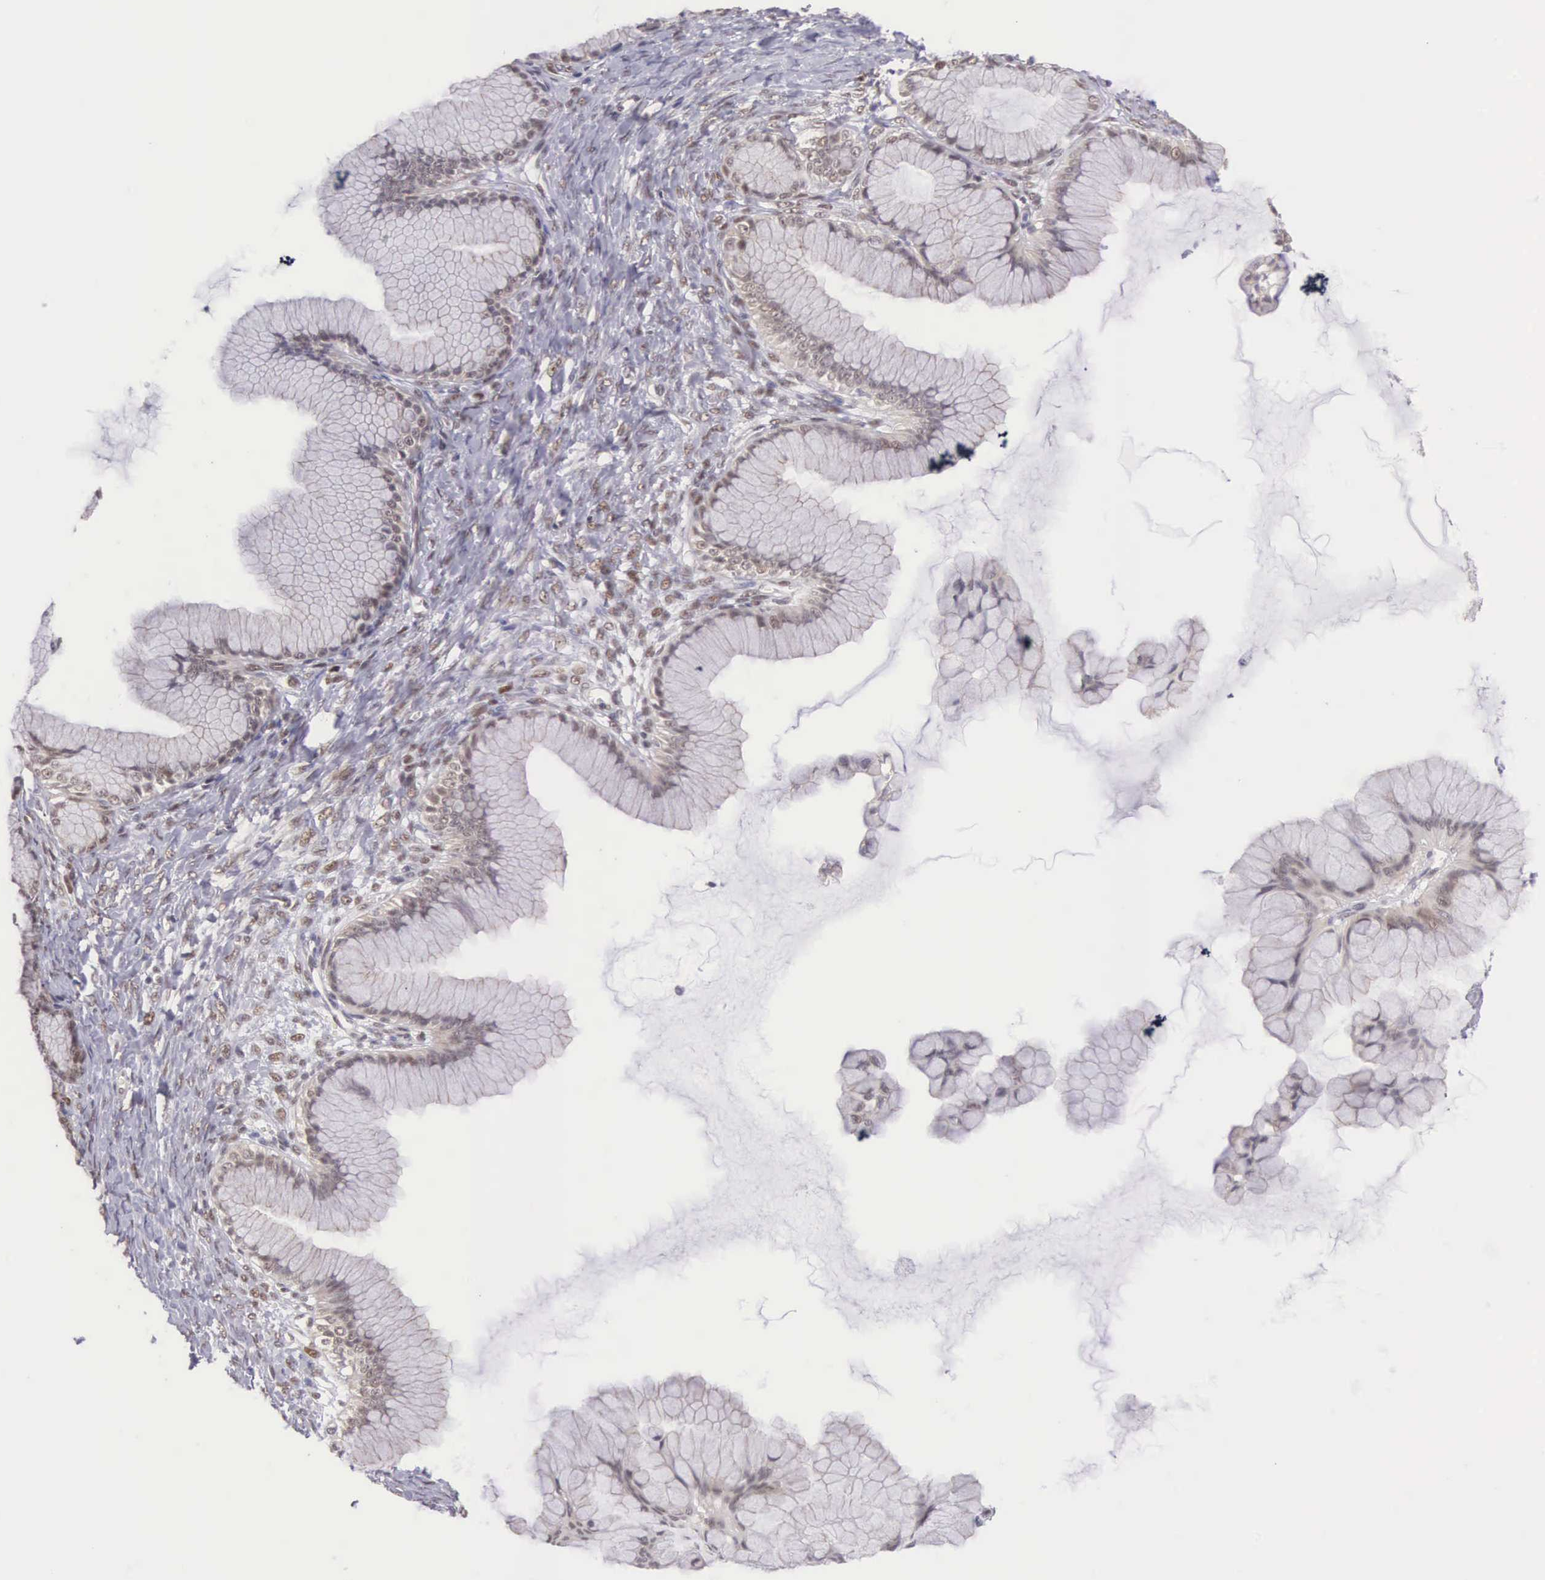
{"staining": {"intensity": "weak", "quantity": "25%-75%", "location": "nuclear"}, "tissue": "ovarian cancer", "cell_type": "Tumor cells", "image_type": "cancer", "snomed": [{"axis": "morphology", "description": "Cystadenocarcinoma, mucinous, NOS"}, {"axis": "topography", "description": "Ovary"}], "caption": "Approximately 25%-75% of tumor cells in human mucinous cystadenocarcinoma (ovarian) demonstrate weak nuclear protein positivity as visualized by brown immunohistochemical staining.", "gene": "CCDC117", "patient": {"sex": "female", "age": 41}}